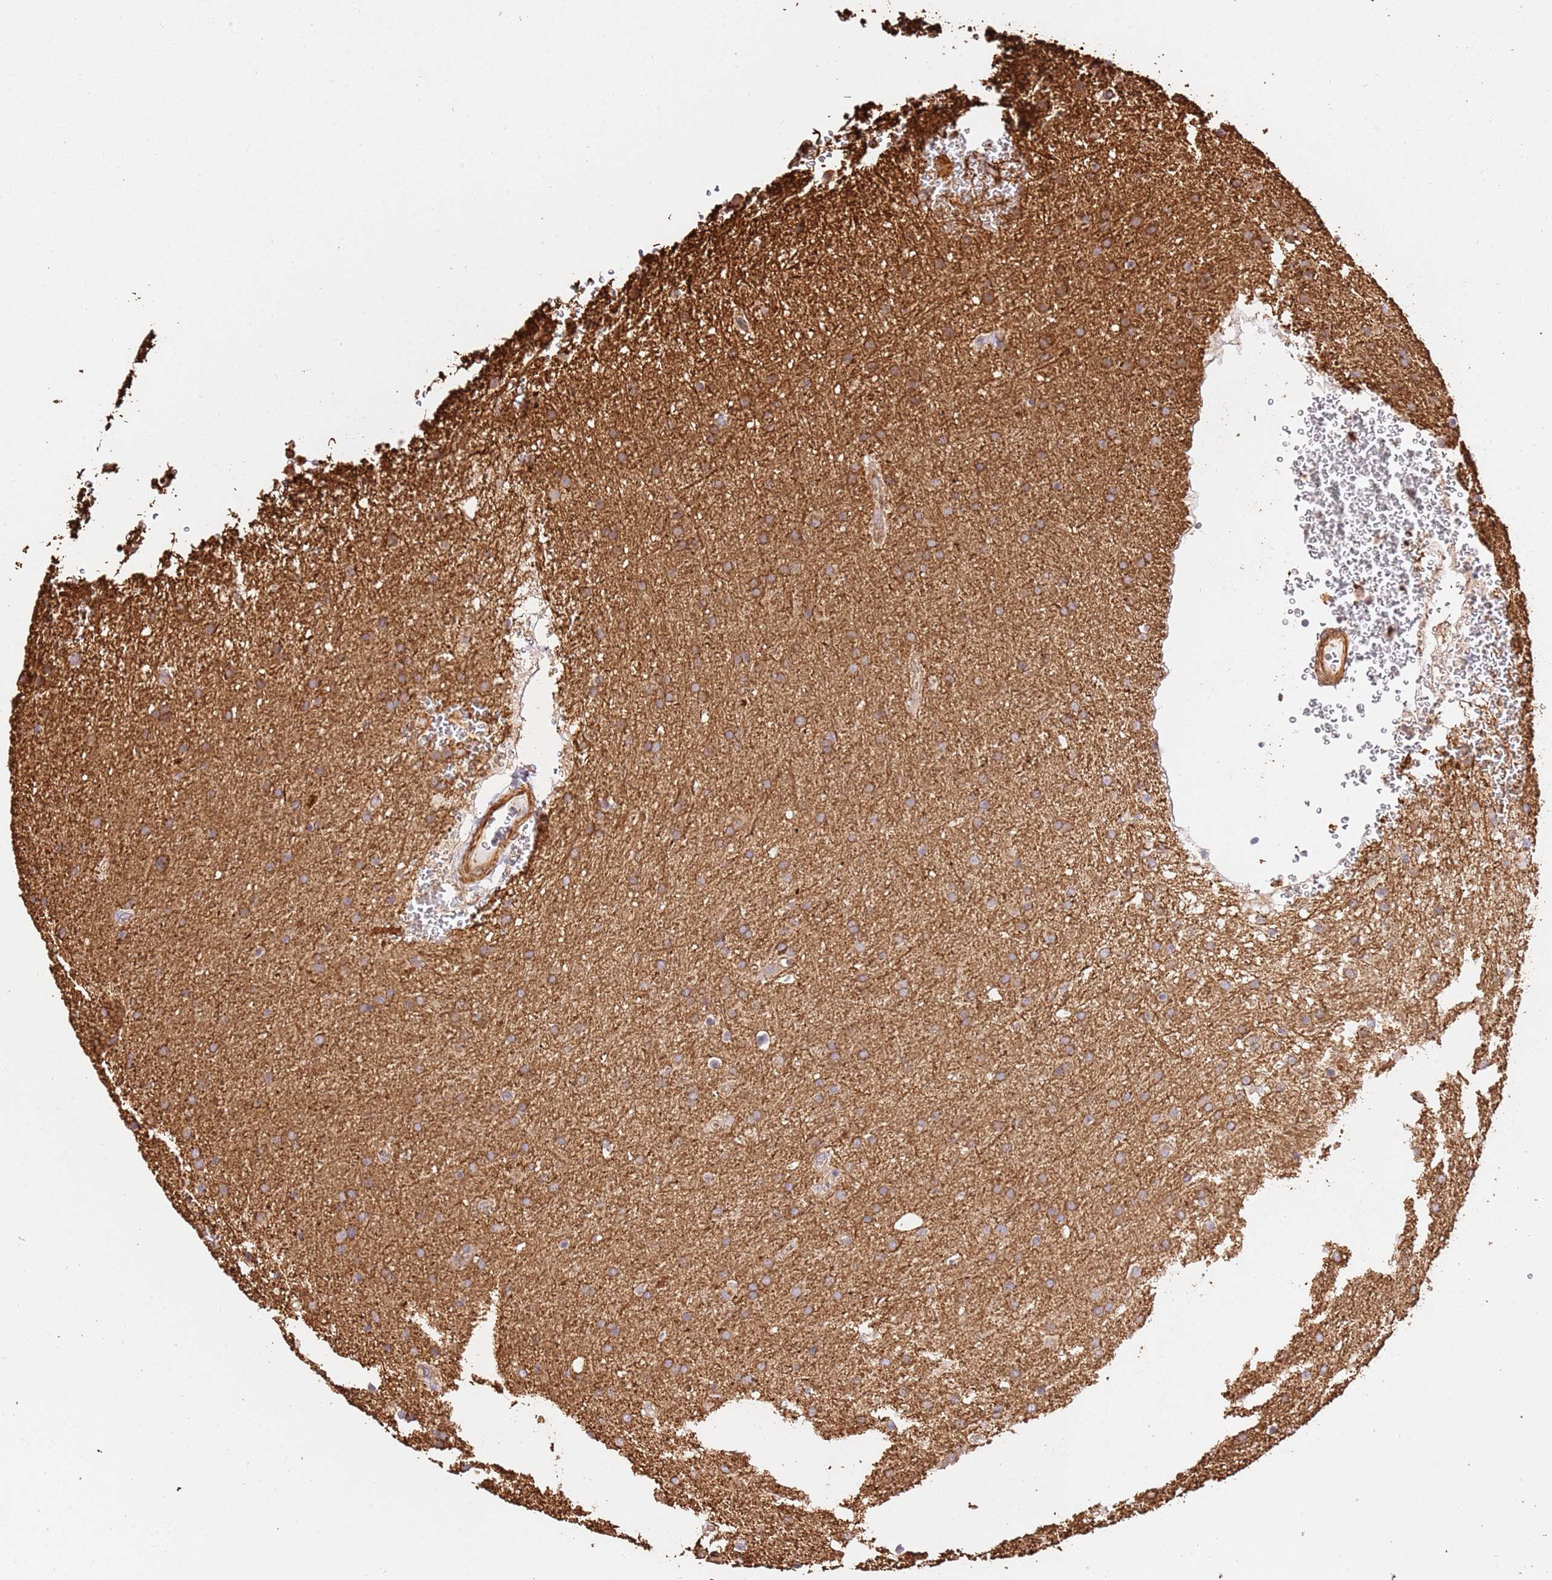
{"staining": {"intensity": "moderate", "quantity": ">75%", "location": "cytoplasmic/membranous"}, "tissue": "glioma", "cell_type": "Tumor cells", "image_type": "cancer", "snomed": [{"axis": "morphology", "description": "Glioma, malignant, Low grade"}, {"axis": "topography", "description": "Brain"}], "caption": "IHC staining of glioma, which reveals medium levels of moderate cytoplasmic/membranous positivity in approximately >75% of tumor cells indicating moderate cytoplasmic/membranous protein staining. The staining was performed using DAB (brown) for protein detection and nuclei were counterstained in hematoxylin (blue).", "gene": "ZBTB39", "patient": {"sex": "female", "age": 32}}